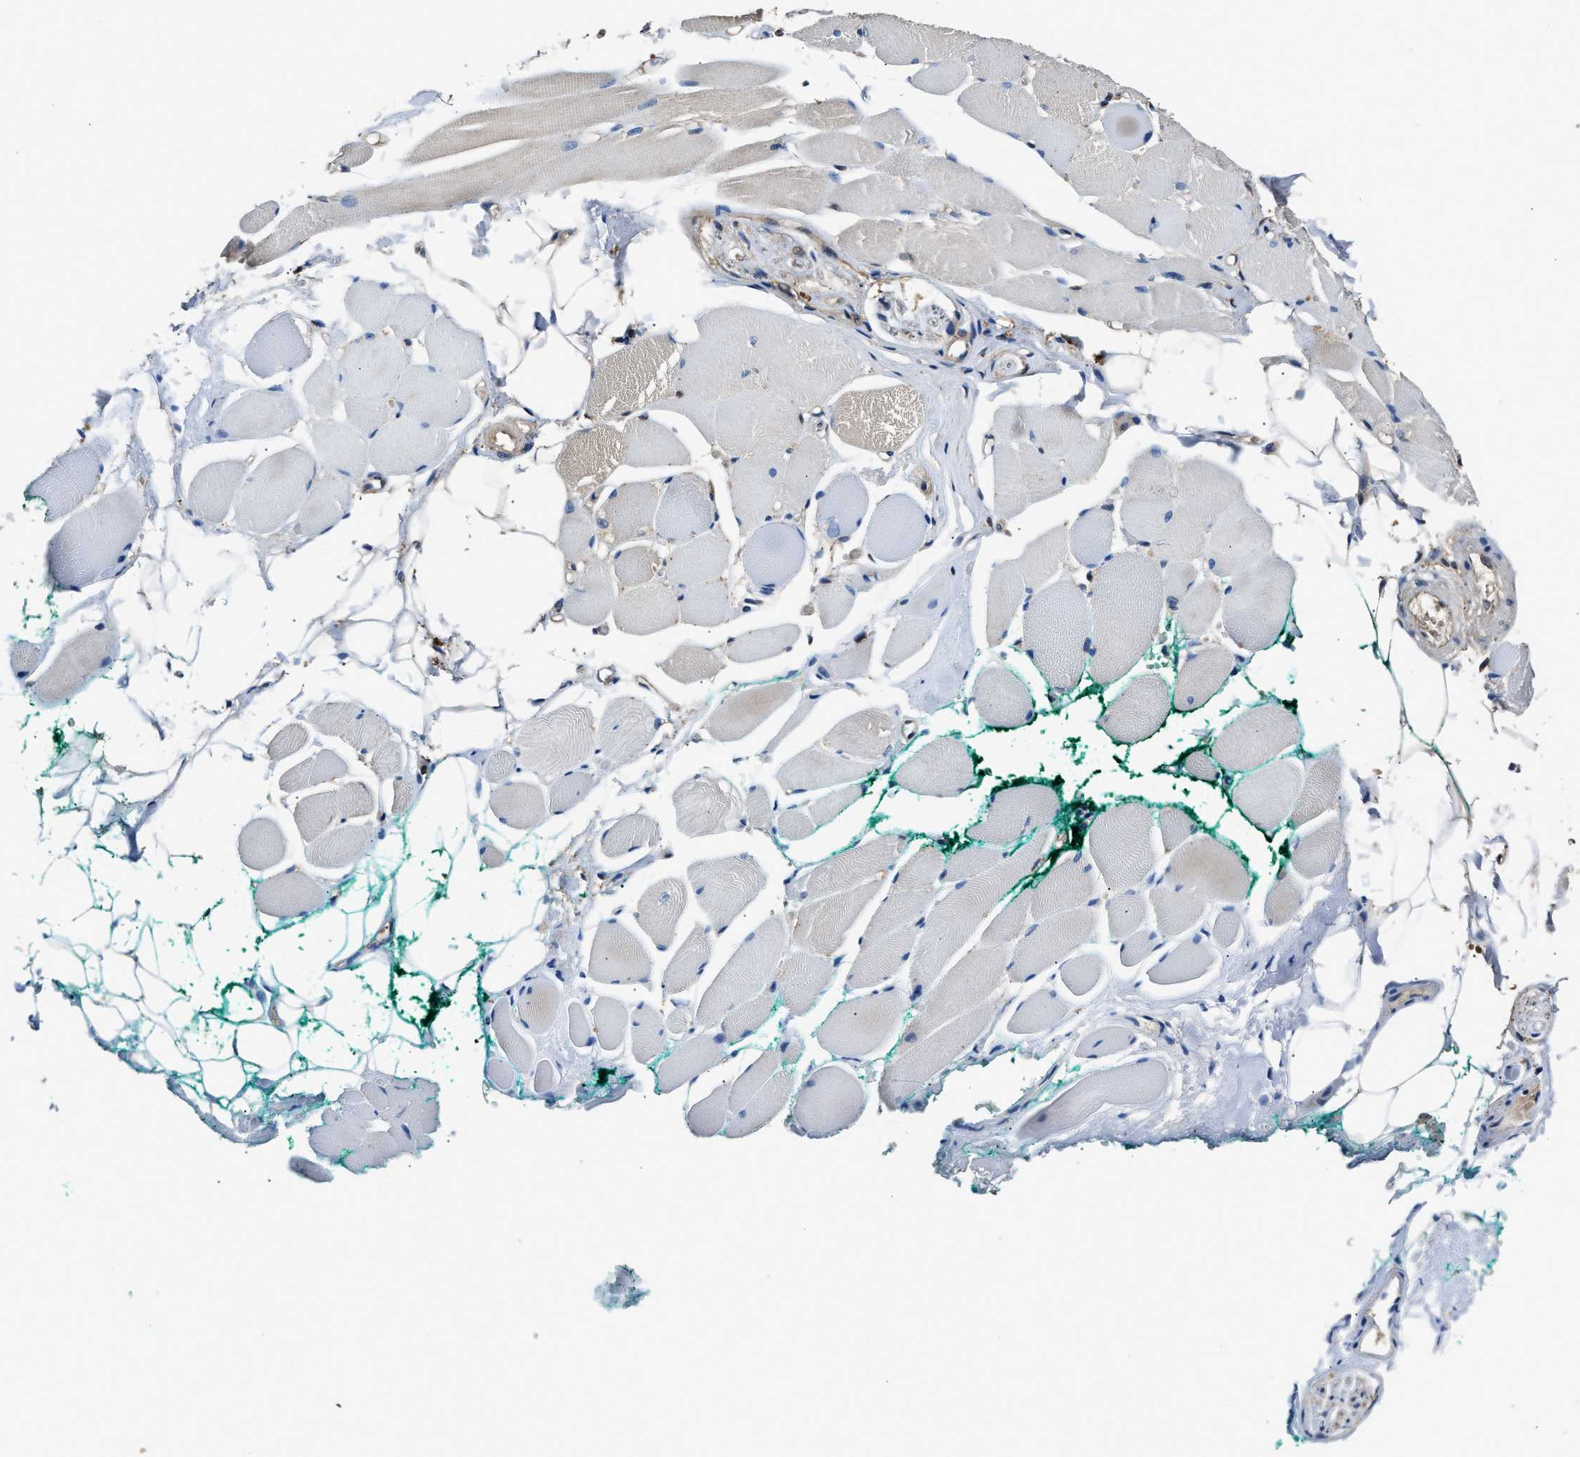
{"staining": {"intensity": "weak", "quantity": "<25%", "location": "cytoplasmic/membranous"}, "tissue": "skeletal muscle", "cell_type": "Myocytes", "image_type": "normal", "snomed": [{"axis": "morphology", "description": "Normal tissue, NOS"}, {"axis": "topography", "description": "Skeletal muscle"}, {"axis": "topography", "description": "Peripheral nerve tissue"}], "caption": "IHC image of normal skeletal muscle: skeletal muscle stained with DAB (3,3'-diaminobenzidine) shows no significant protein staining in myocytes.", "gene": "GSTP1", "patient": {"sex": "female", "age": 84}}